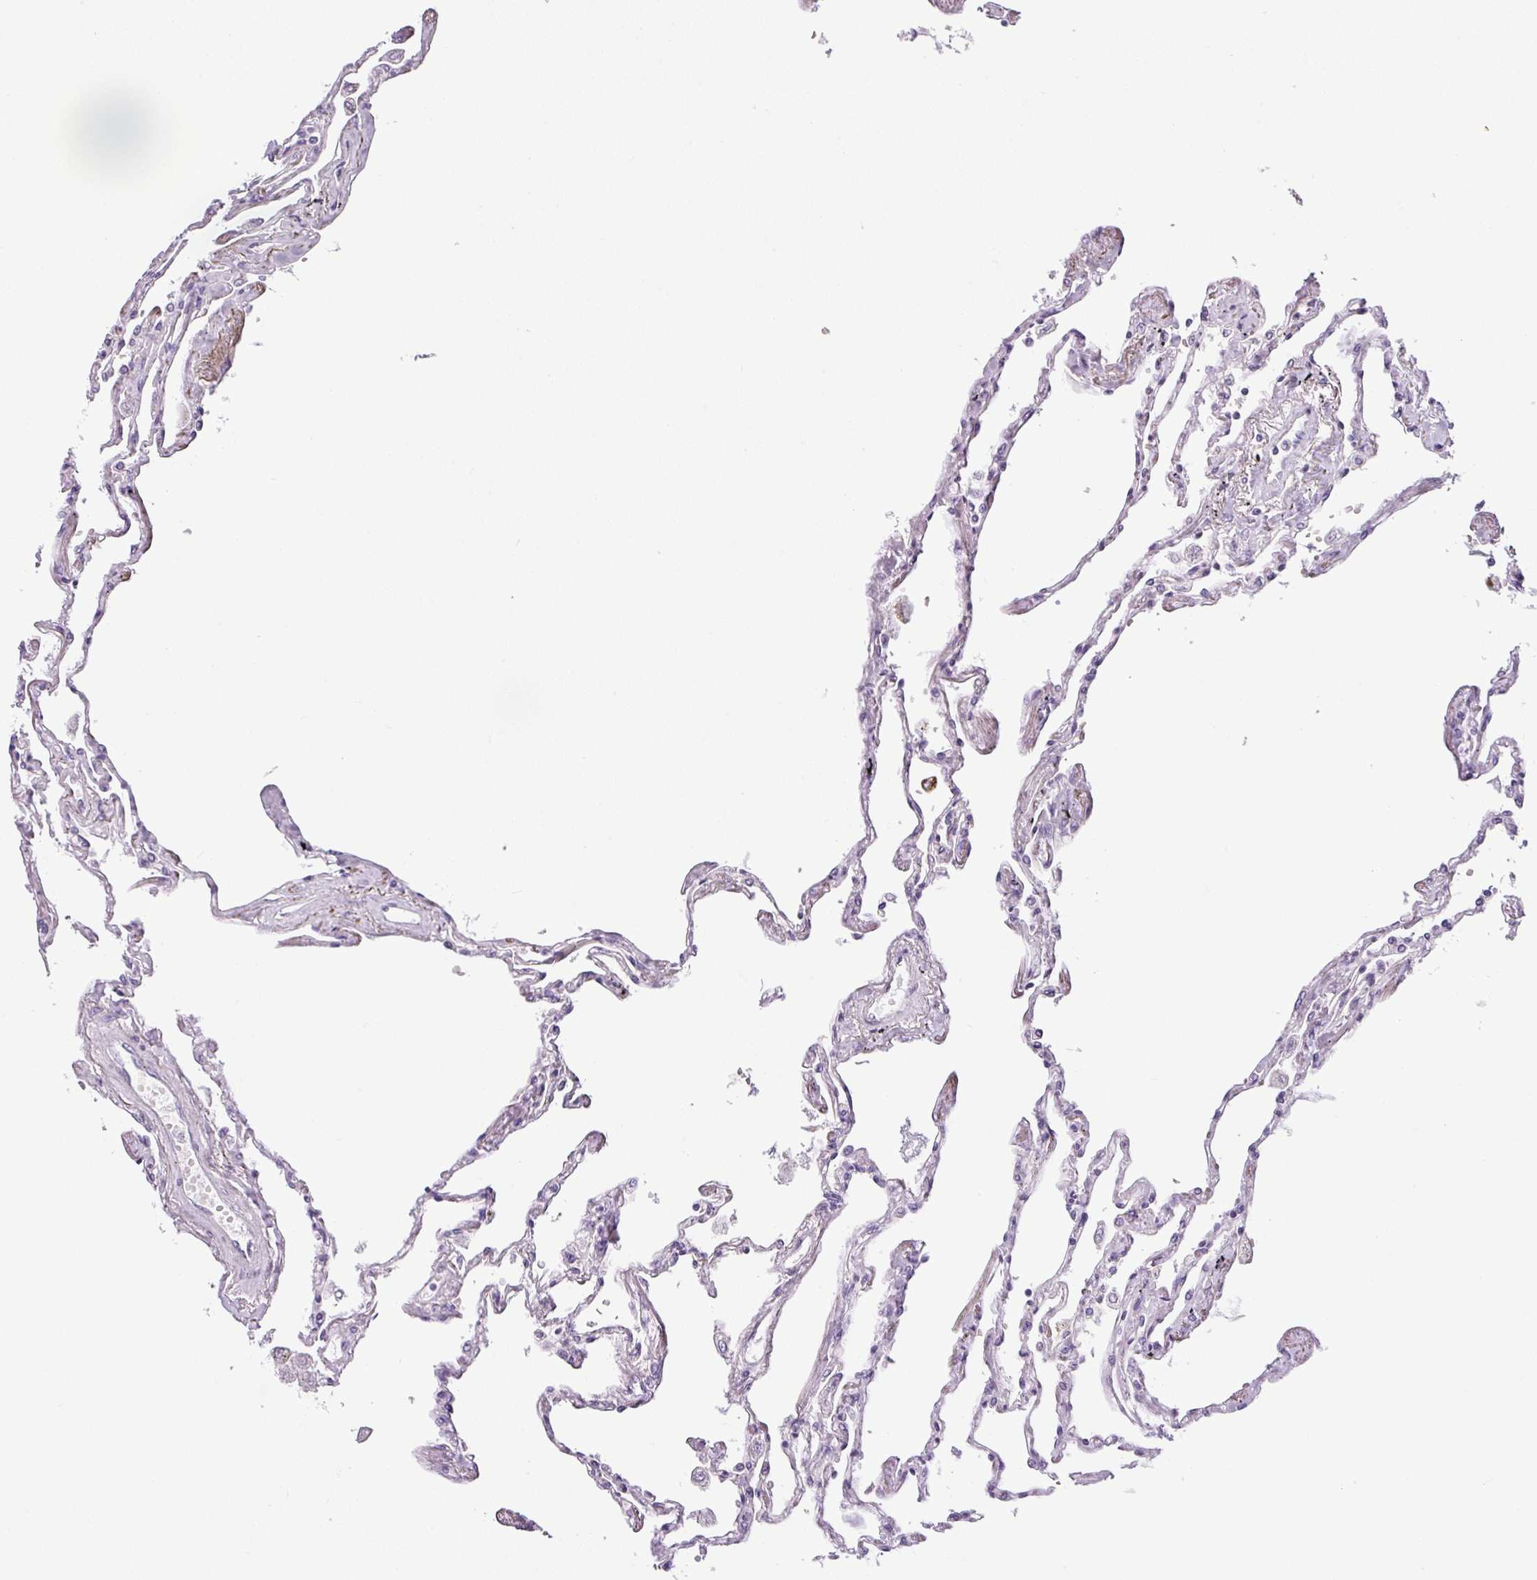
{"staining": {"intensity": "negative", "quantity": "none", "location": "none"}, "tissue": "lung", "cell_type": "Alveolar cells", "image_type": "normal", "snomed": [{"axis": "morphology", "description": "Normal tissue, NOS"}, {"axis": "topography", "description": "Lung"}], "caption": "This is an immunohistochemistry micrograph of benign lung. There is no positivity in alveolar cells.", "gene": "HMCN2", "patient": {"sex": "female", "age": 67}}